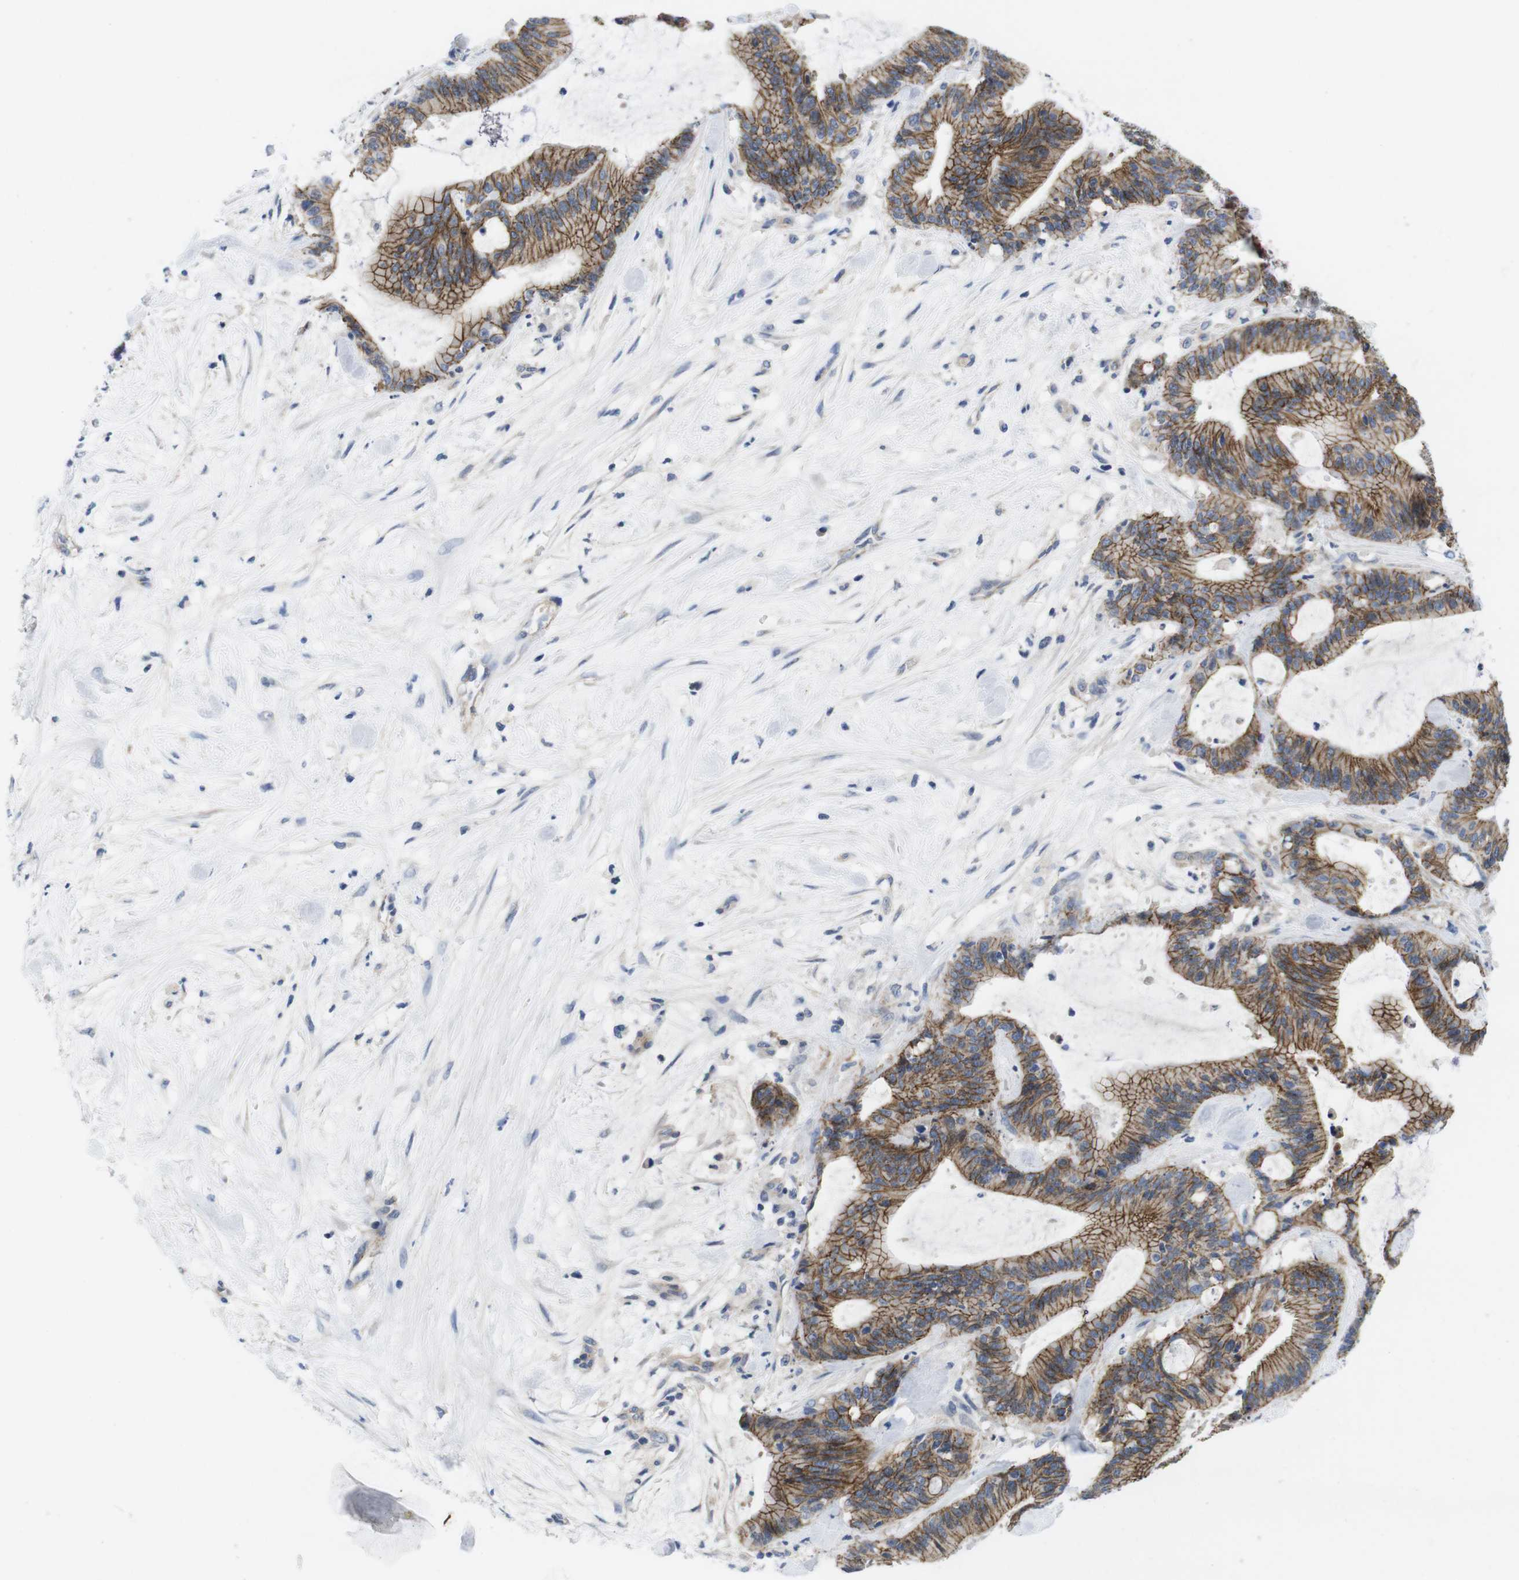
{"staining": {"intensity": "moderate", "quantity": ">75%", "location": "cytoplasmic/membranous"}, "tissue": "liver cancer", "cell_type": "Tumor cells", "image_type": "cancer", "snomed": [{"axis": "morphology", "description": "Cholangiocarcinoma"}, {"axis": "topography", "description": "Liver"}], "caption": "Moderate cytoplasmic/membranous expression is present in approximately >75% of tumor cells in liver cholangiocarcinoma.", "gene": "SCRIB", "patient": {"sex": "female", "age": 73}}